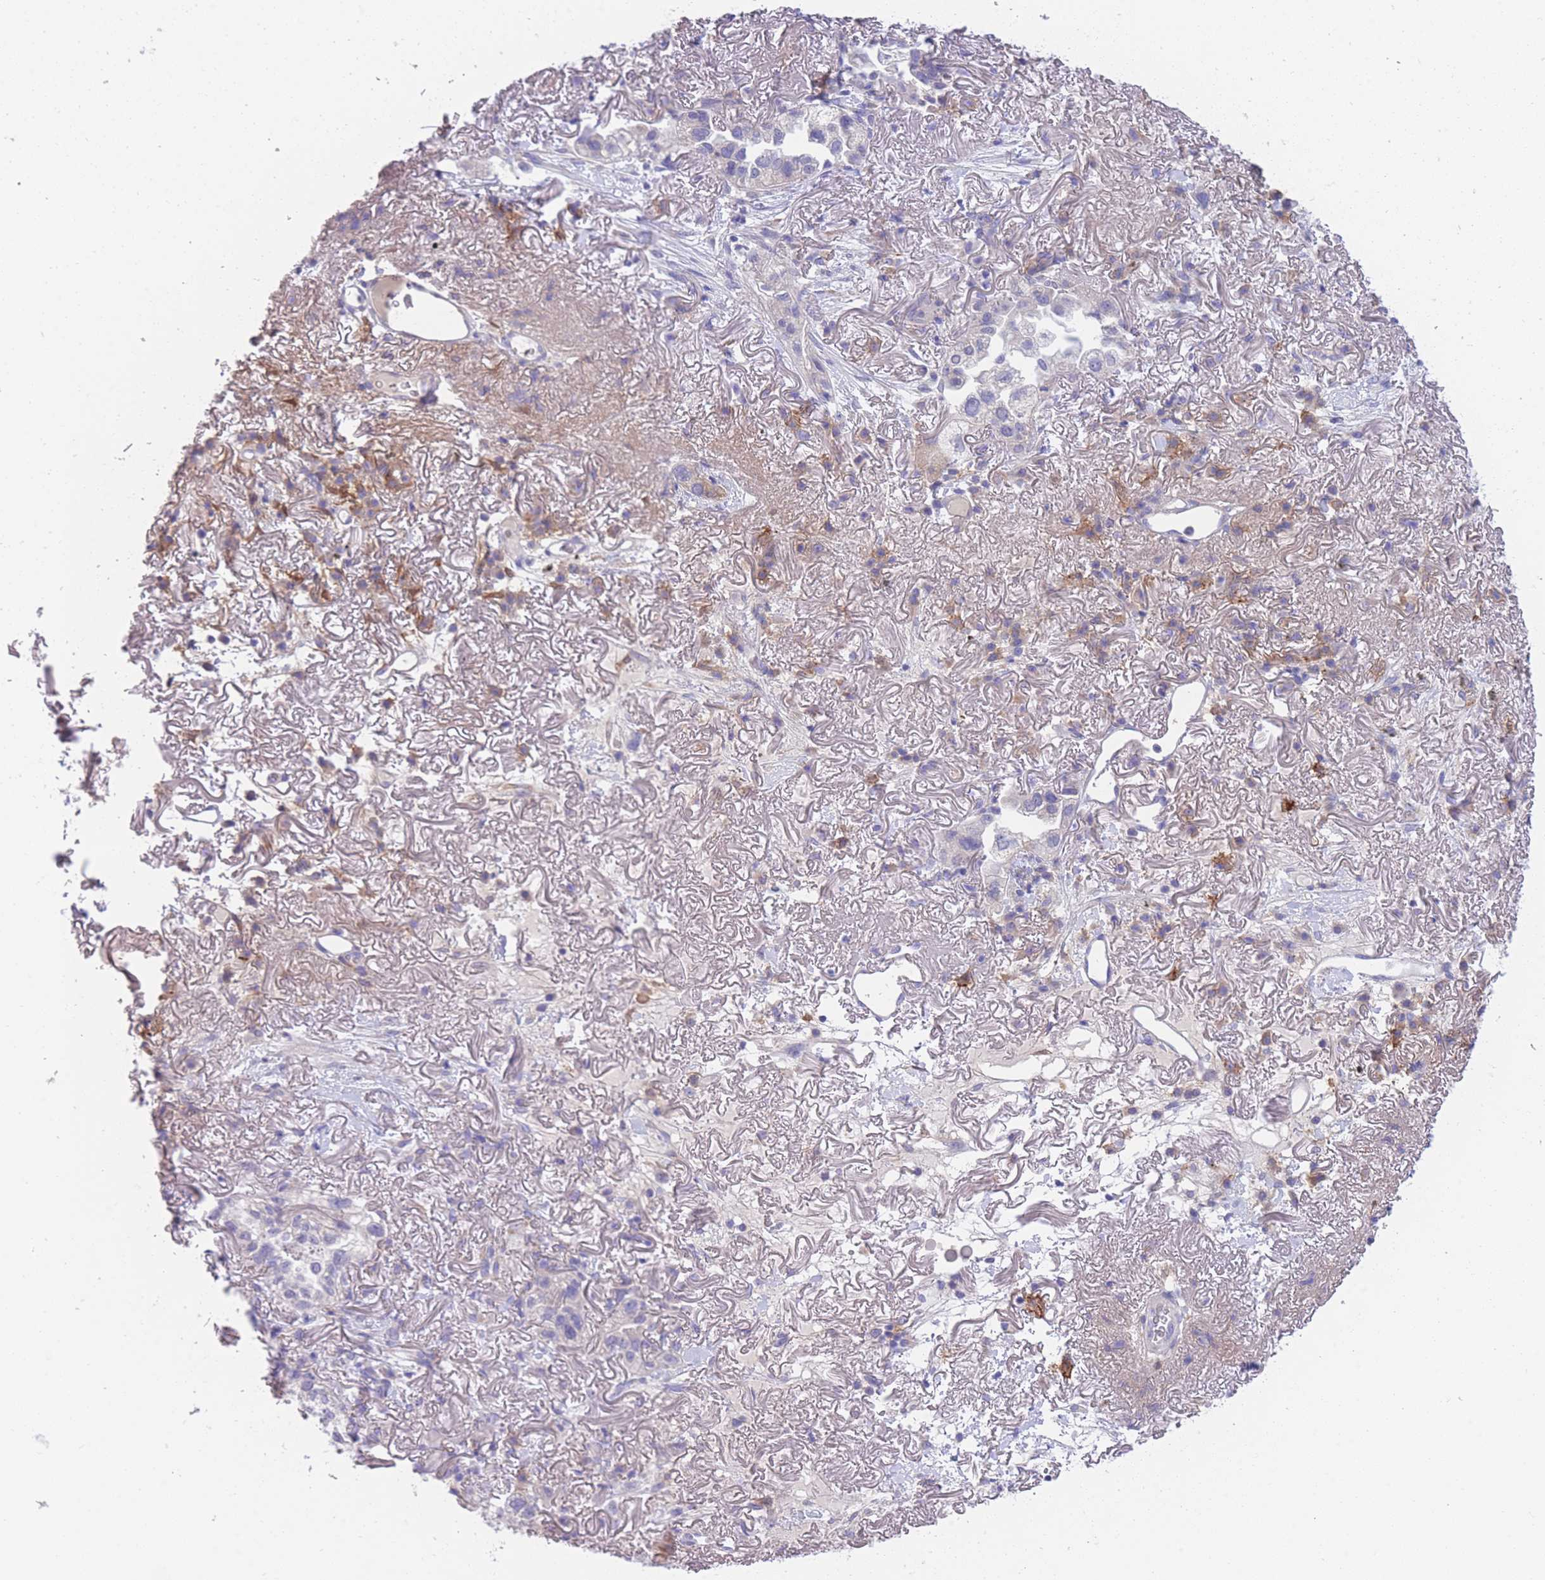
{"staining": {"intensity": "negative", "quantity": "none", "location": "none"}, "tissue": "lung cancer", "cell_type": "Tumor cells", "image_type": "cancer", "snomed": [{"axis": "morphology", "description": "Adenocarcinoma, NOS"}, {"axis": "topography", "description": "Lung"}], "caption": "There is no significant staining in tumor cells of lung adenocarcinoma.", "gene": "PCDHB3", "patient": {"sex": "female", "age": 69}}